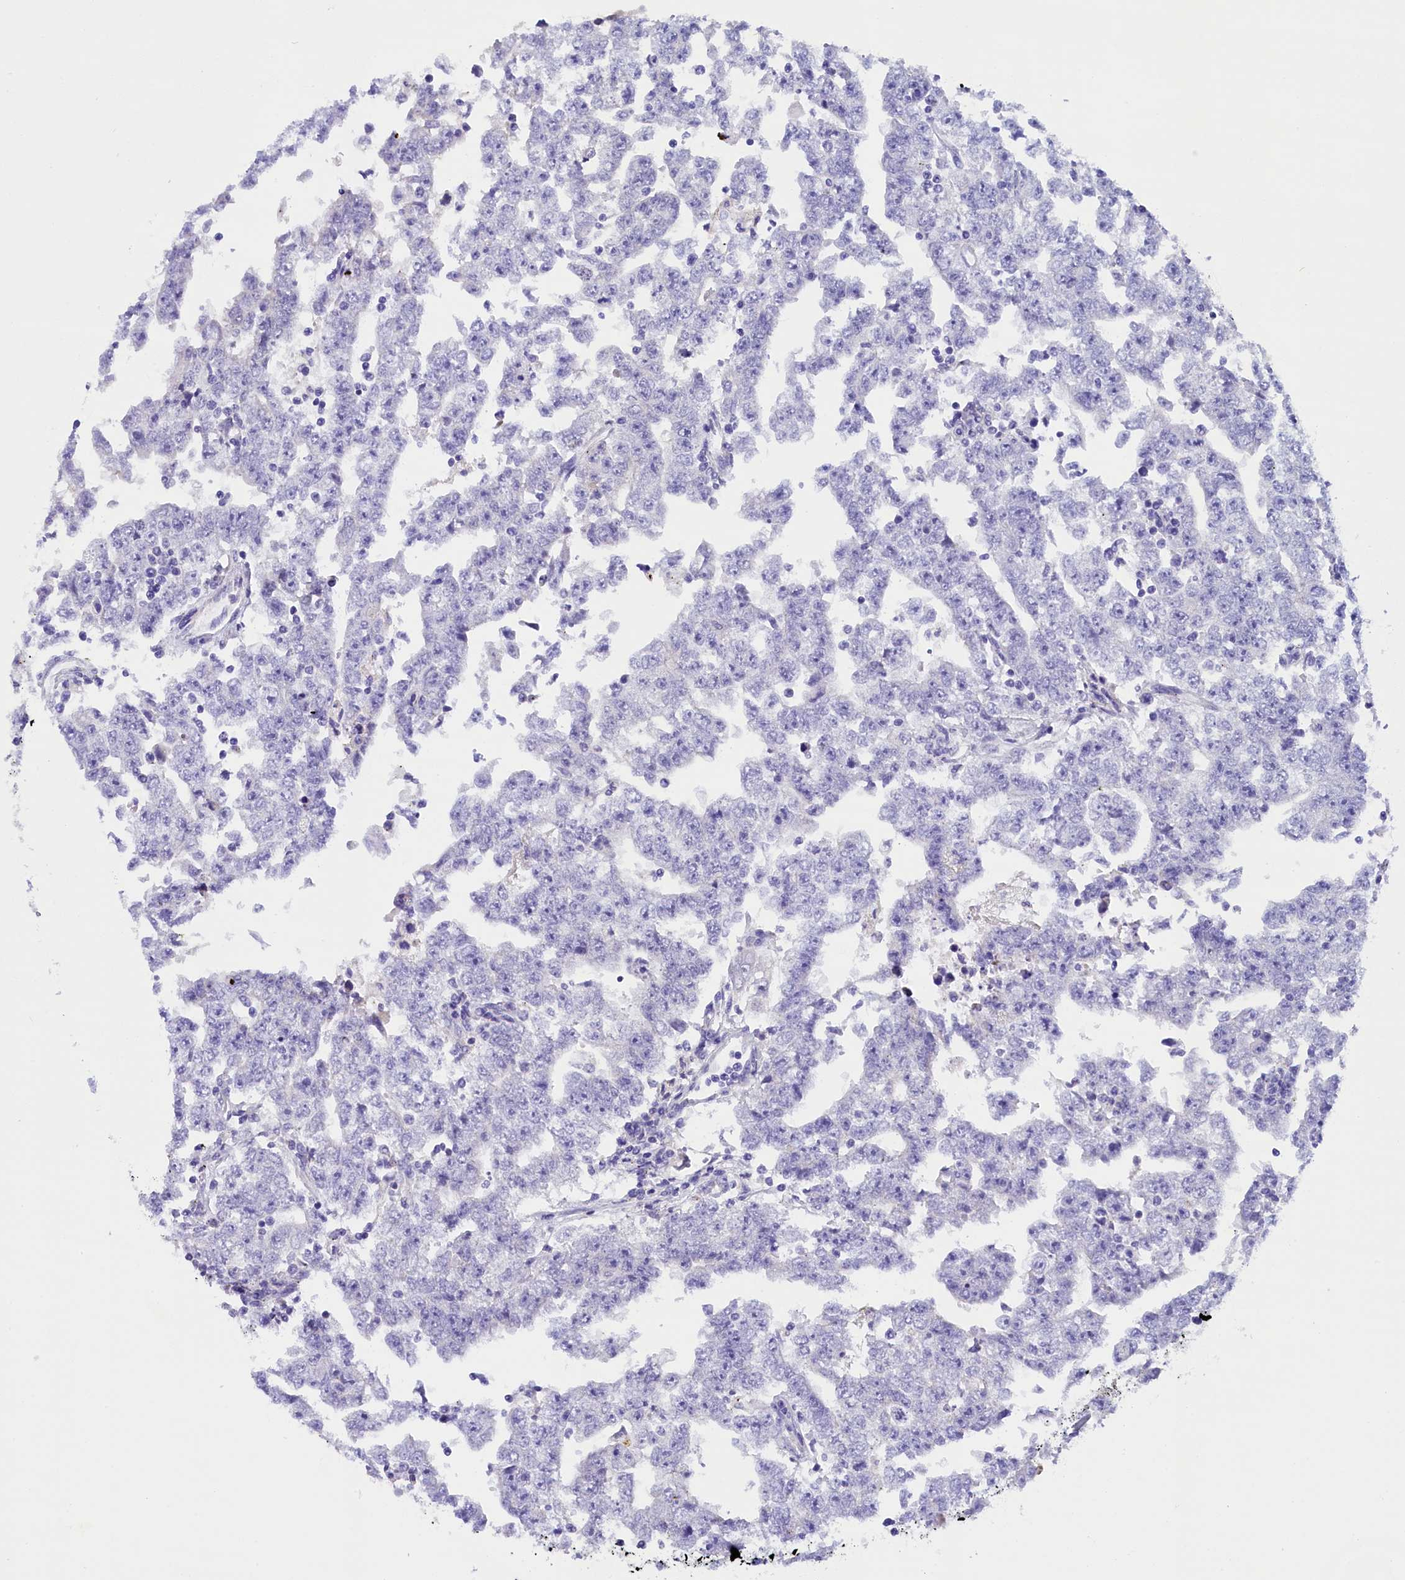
{"staining": {"intensity": "negative", "quantity": "none", "location": "none"}, "tissue": "testis cancer", "cell_type": "Tumor cells", "image_type": "cancer", "snomed": [{"axis": "morphology", "description": "Carcinoma, Embryonal, NOS"}, {"axis": "topography", "description": "Testis"}], "caption": "A high-resolution micrograph shows immunohistochemistry staining of testis embryonal carcinoma, which reveals no significant expression in tumor cells.", "gene": "RTTN", "patient": {"sex": "male", "age": 25}}